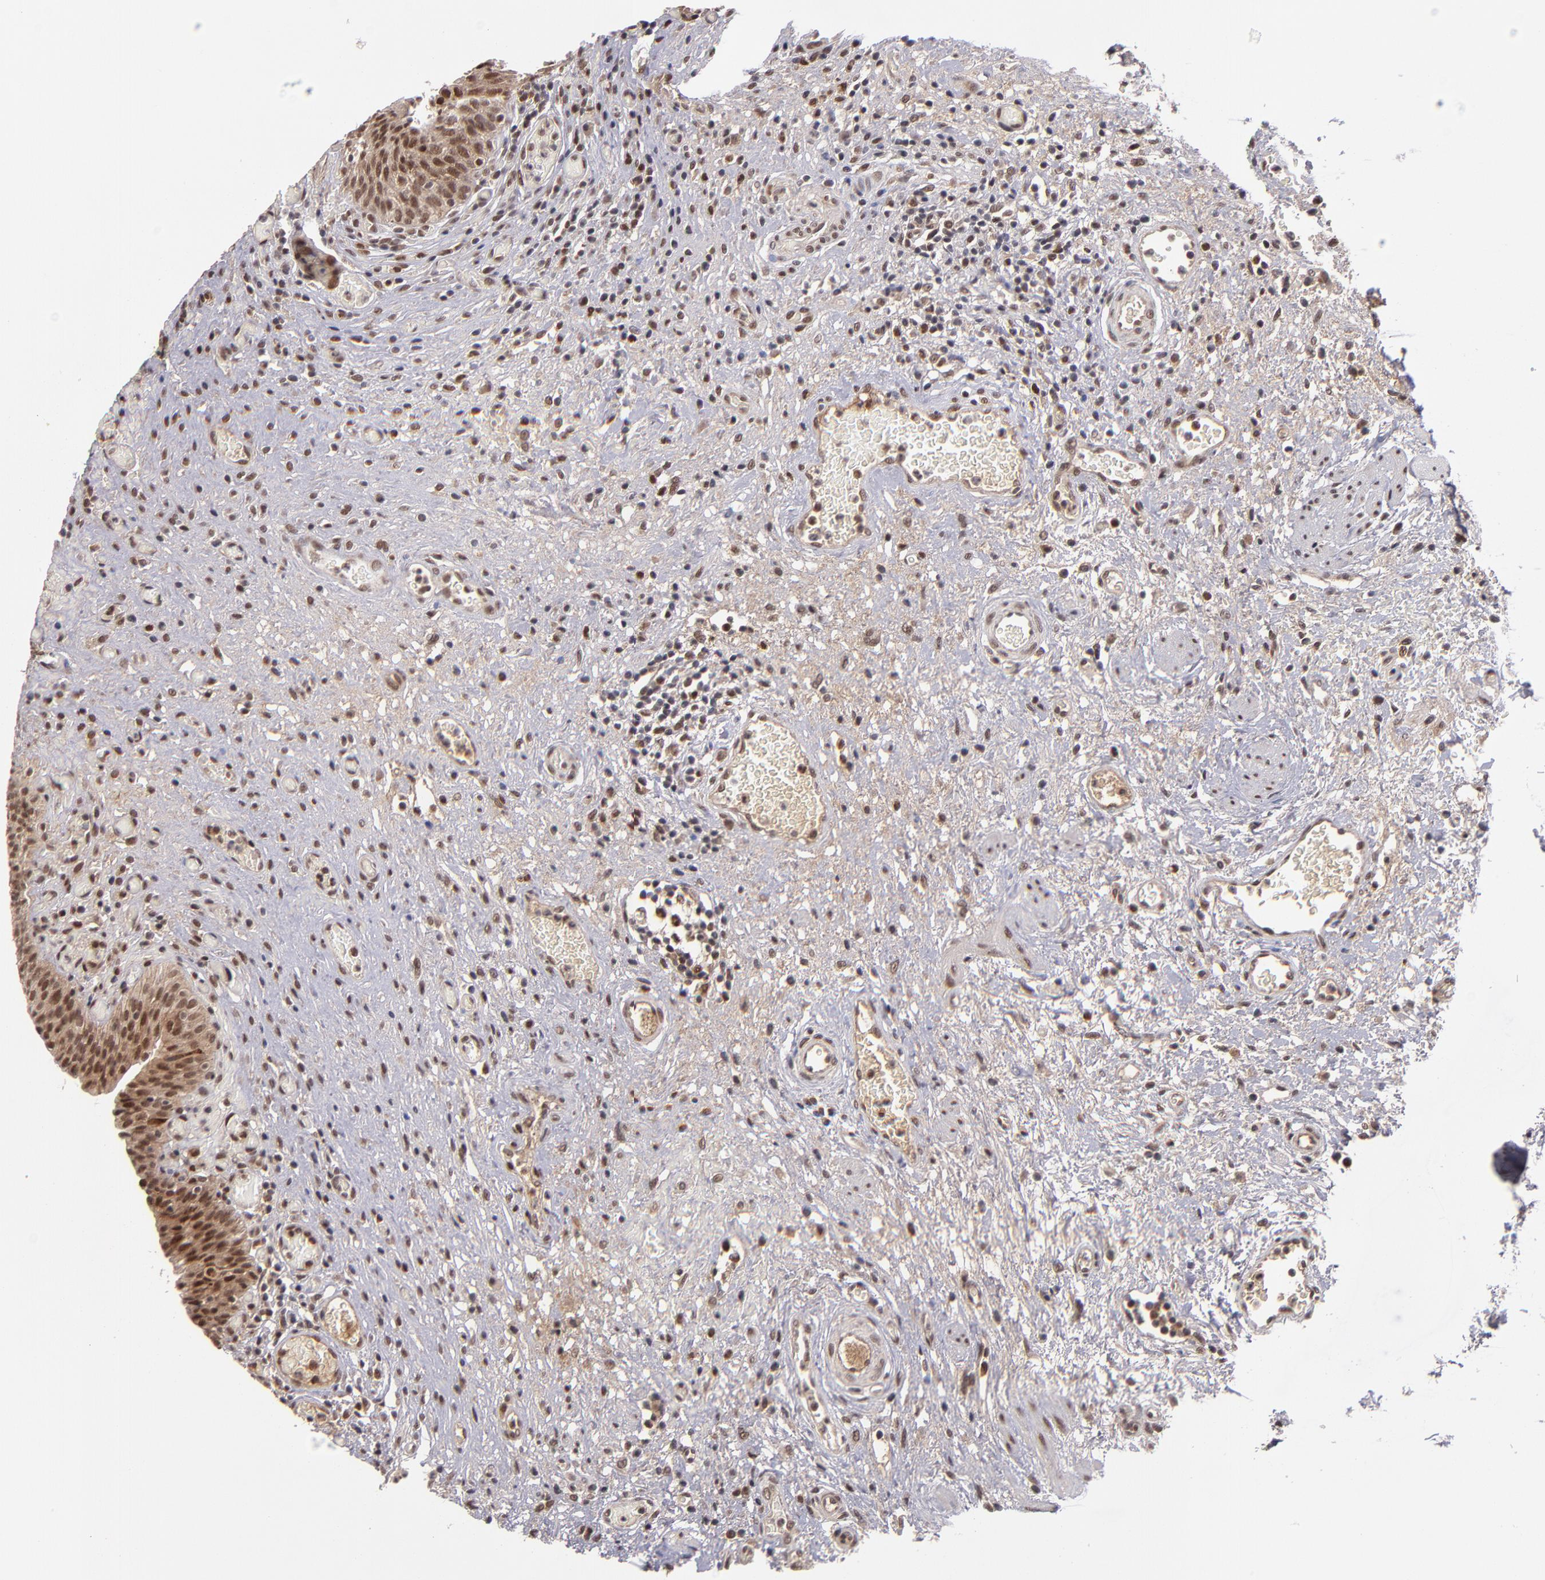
{"staining": {"intensity": "moderate", "quantity": ">75%", "location": "cytoplasmic/membranous,nuclear"}, "tissue": "urinary bladder", "cell_type": "Urothelial cells", "image_type": "normal", "snomed": [{"axis": "morphology", "description": "Normal tissue, NOS"}, {"axis": "morphology", "description": "Urothelial carcinoma, High grade"}, {"axis": "topography", "description": "Urinary bladder"}], "caption": "Immunohistochemistry (IHC) photomicrograph of unremarkable urinary bladder: human urinary bladder stained using immunohistochemistry shows medium levels of moderate protein expression localized specifically in the cytoplasmic/membranous,nuclear of urothelial cells, appearing as a cytoplasmic/membranous,nuclear brown color.", "gene": "EP300", "patient": {"sex": "male", "age": 51}}